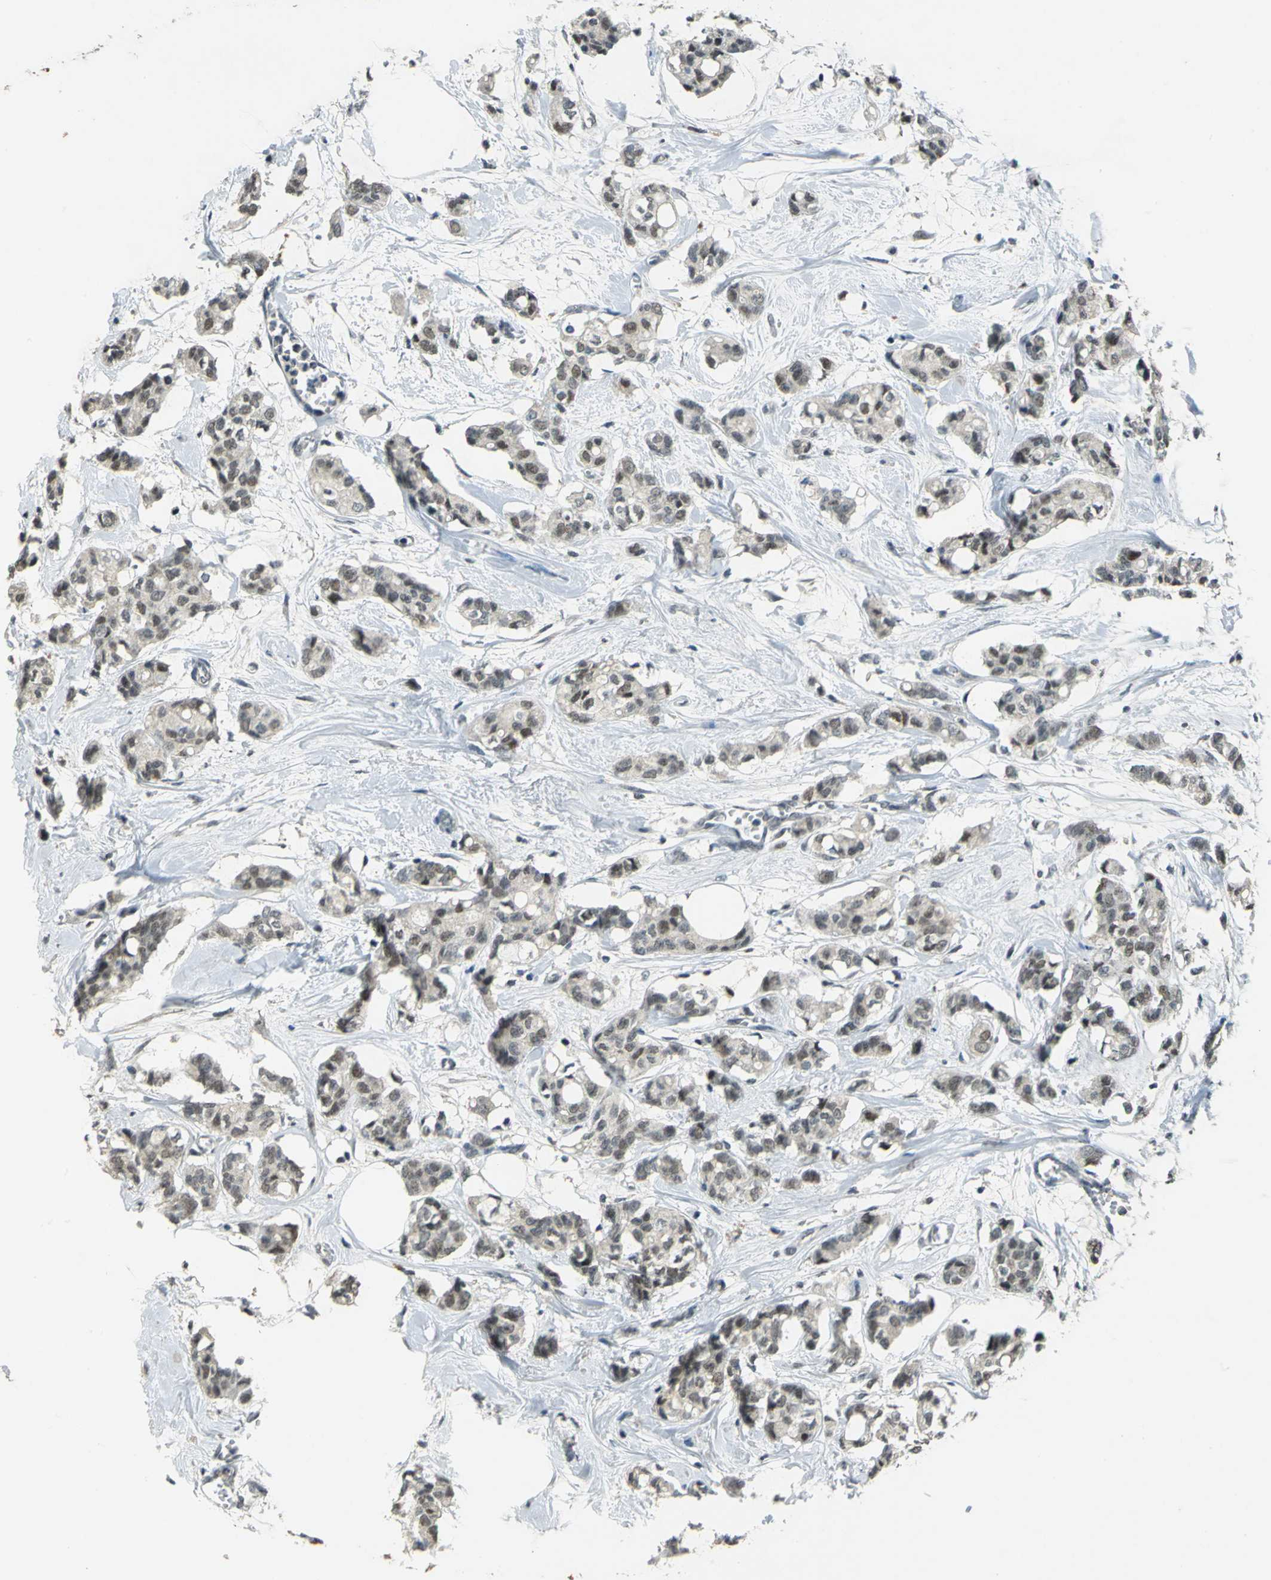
{"staining": {"intensity": "moderate", "quantity": ">75%", "location": "nuclear"}, "tissue": "breast cancer", "cell_type": "Tumor cells", "image_type": "cancer", "snomed": [{"axis": "morphology", "description": "Duct carcinoma"}, {"axis": "topography", "description": "Breast"}], "caption": "A medium amount of moderate nuclear positivity is present in about >75% of tumor cells in breast cancer (intraductal carcinoma) tissue.", "gene": "RAD17", "patient": {"sex": "female", "age": 84}}